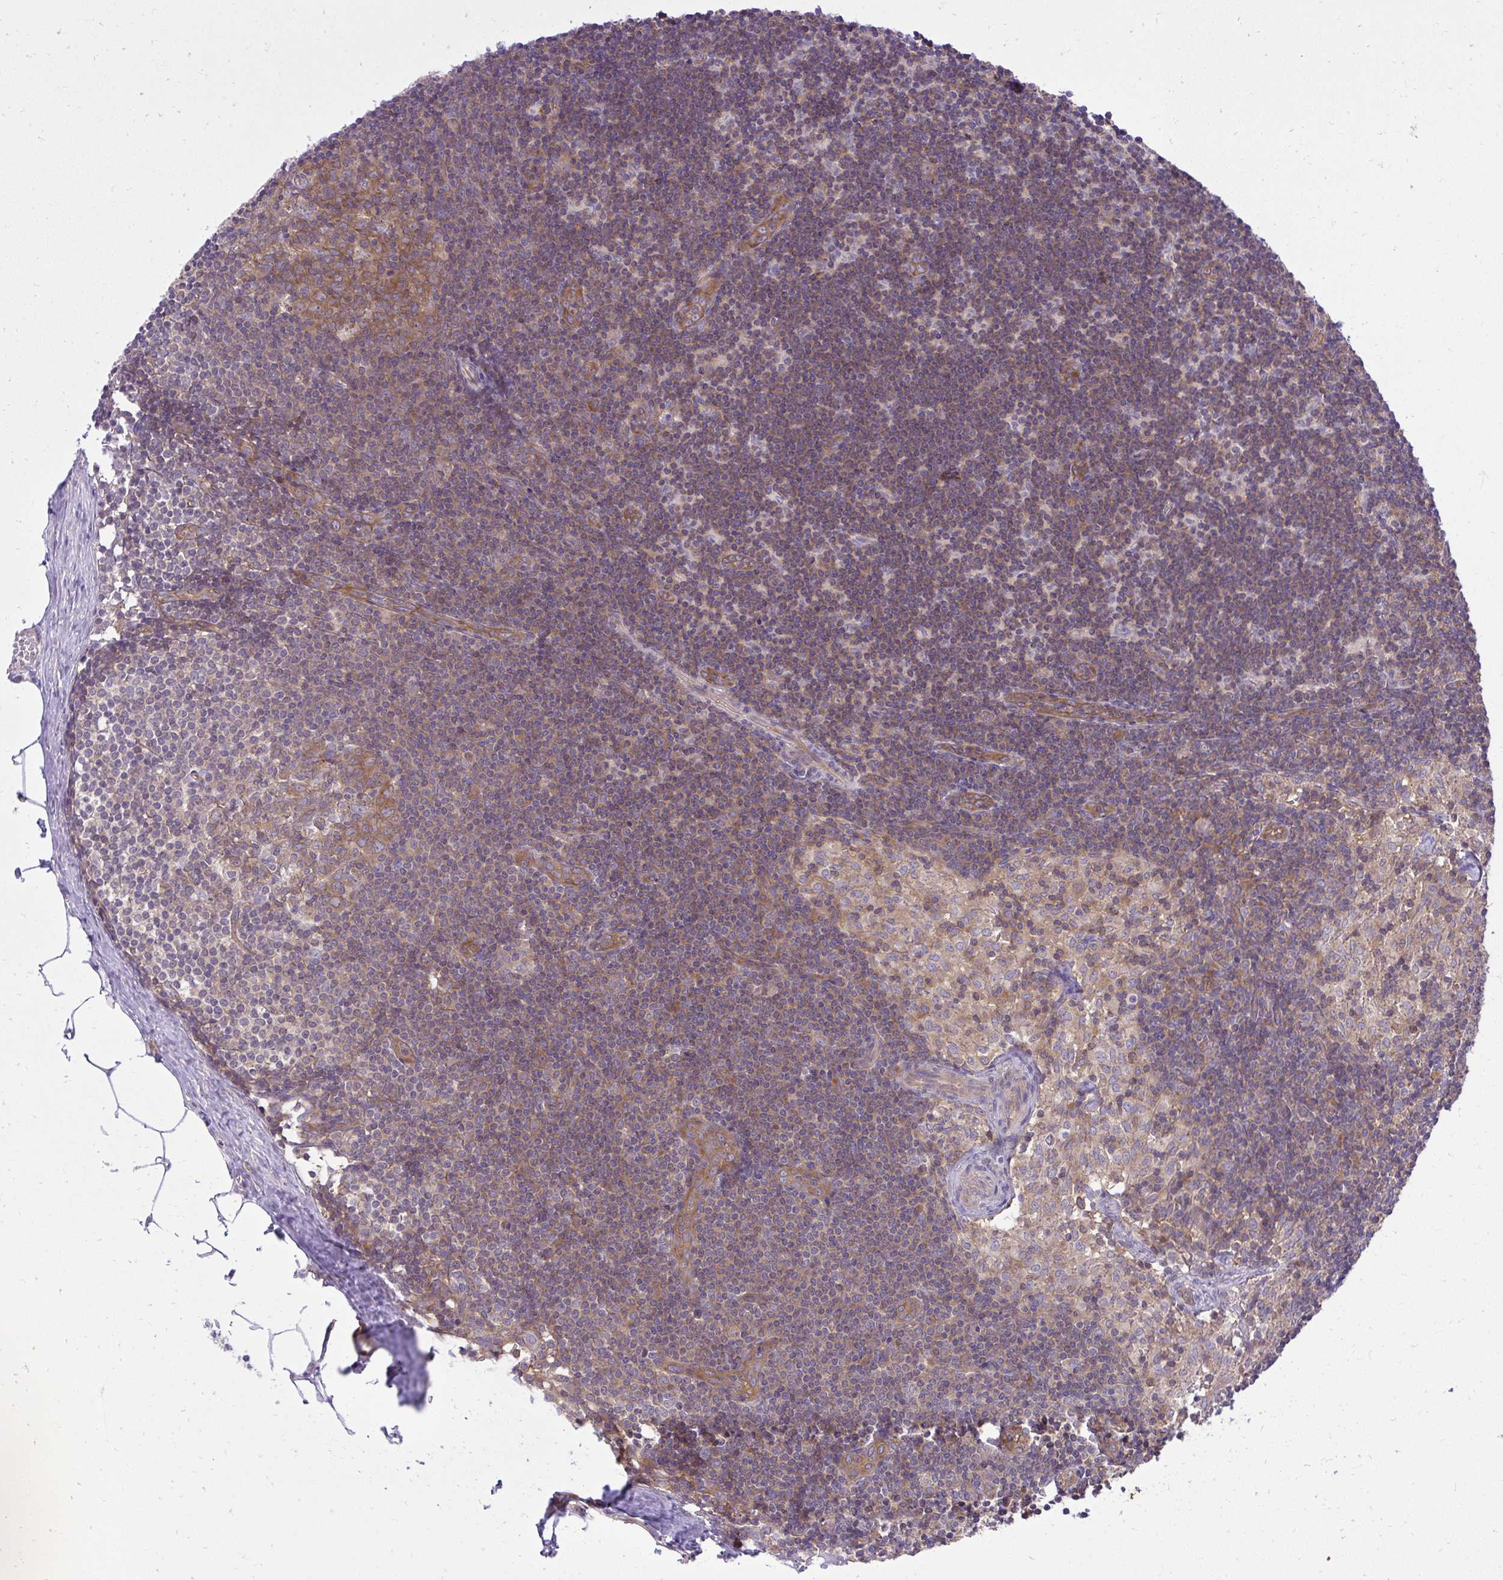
{"staining": {"intensity": "moderate", "quantity": ">75%", "location": "cytoplasmic/membranous"}, "tissue": "lymph node", "cell_type": "Germinal center cells", "image_type": "normal", "snomed": [{"axis": "morphology", "description": "Normal tissue, NOS"}, {"axis": "topography", "description": "Lymph node"}], "caption": "A photomicrograph of lymph node stained for a protein shows moderate cytoplasmic/membranous brown staining in germinal center cells. (DAB (3,3'-diaminobenzidine) IHC with brightfield microscopy, high magnification).", "gene": "PPP5C", "patient": {"sex": "female", "age": 31}}